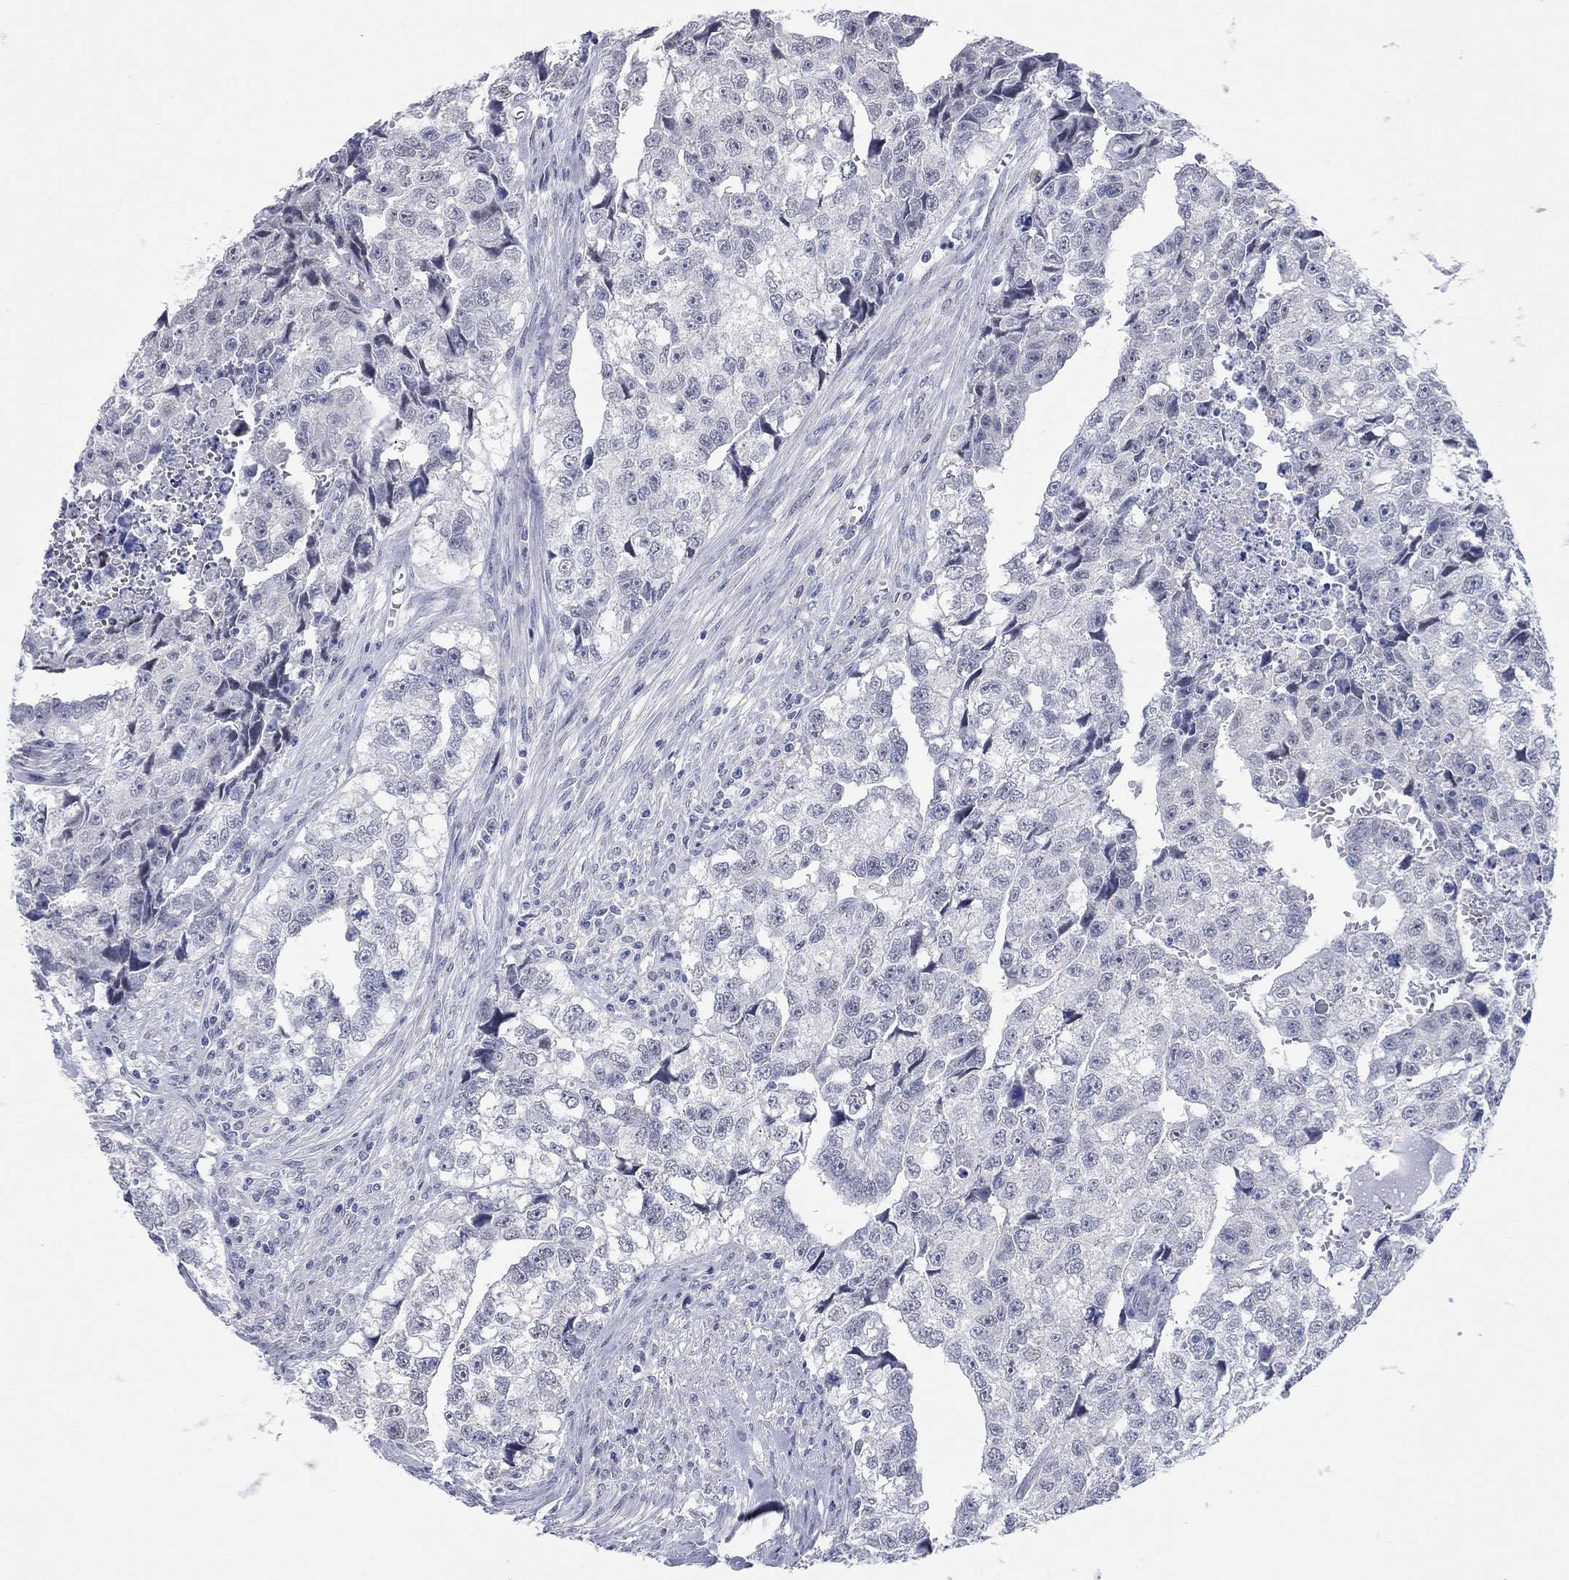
{"staining": {"intensity": "negative", "quantity": "none", "location": "none"}, "tissue": "testis cancer", "cell_type": "Tumor cells", "image_type": "cancer", "snomed": [{"axis": "morphology", "description": "Carcinoma, Embryonal, NOS"}, {"axis": "morphology", "description": "Teratoma, malignant, NOS"}, {"axis": "topography", "description": "Testis"}], "caption": "Testis embryonal carcinoma stained for a protein using immunohistochemistry demonstrates no staining tumor cells.", "gene": "WASF3", "patient": {"sex": "male", "age": 44}}